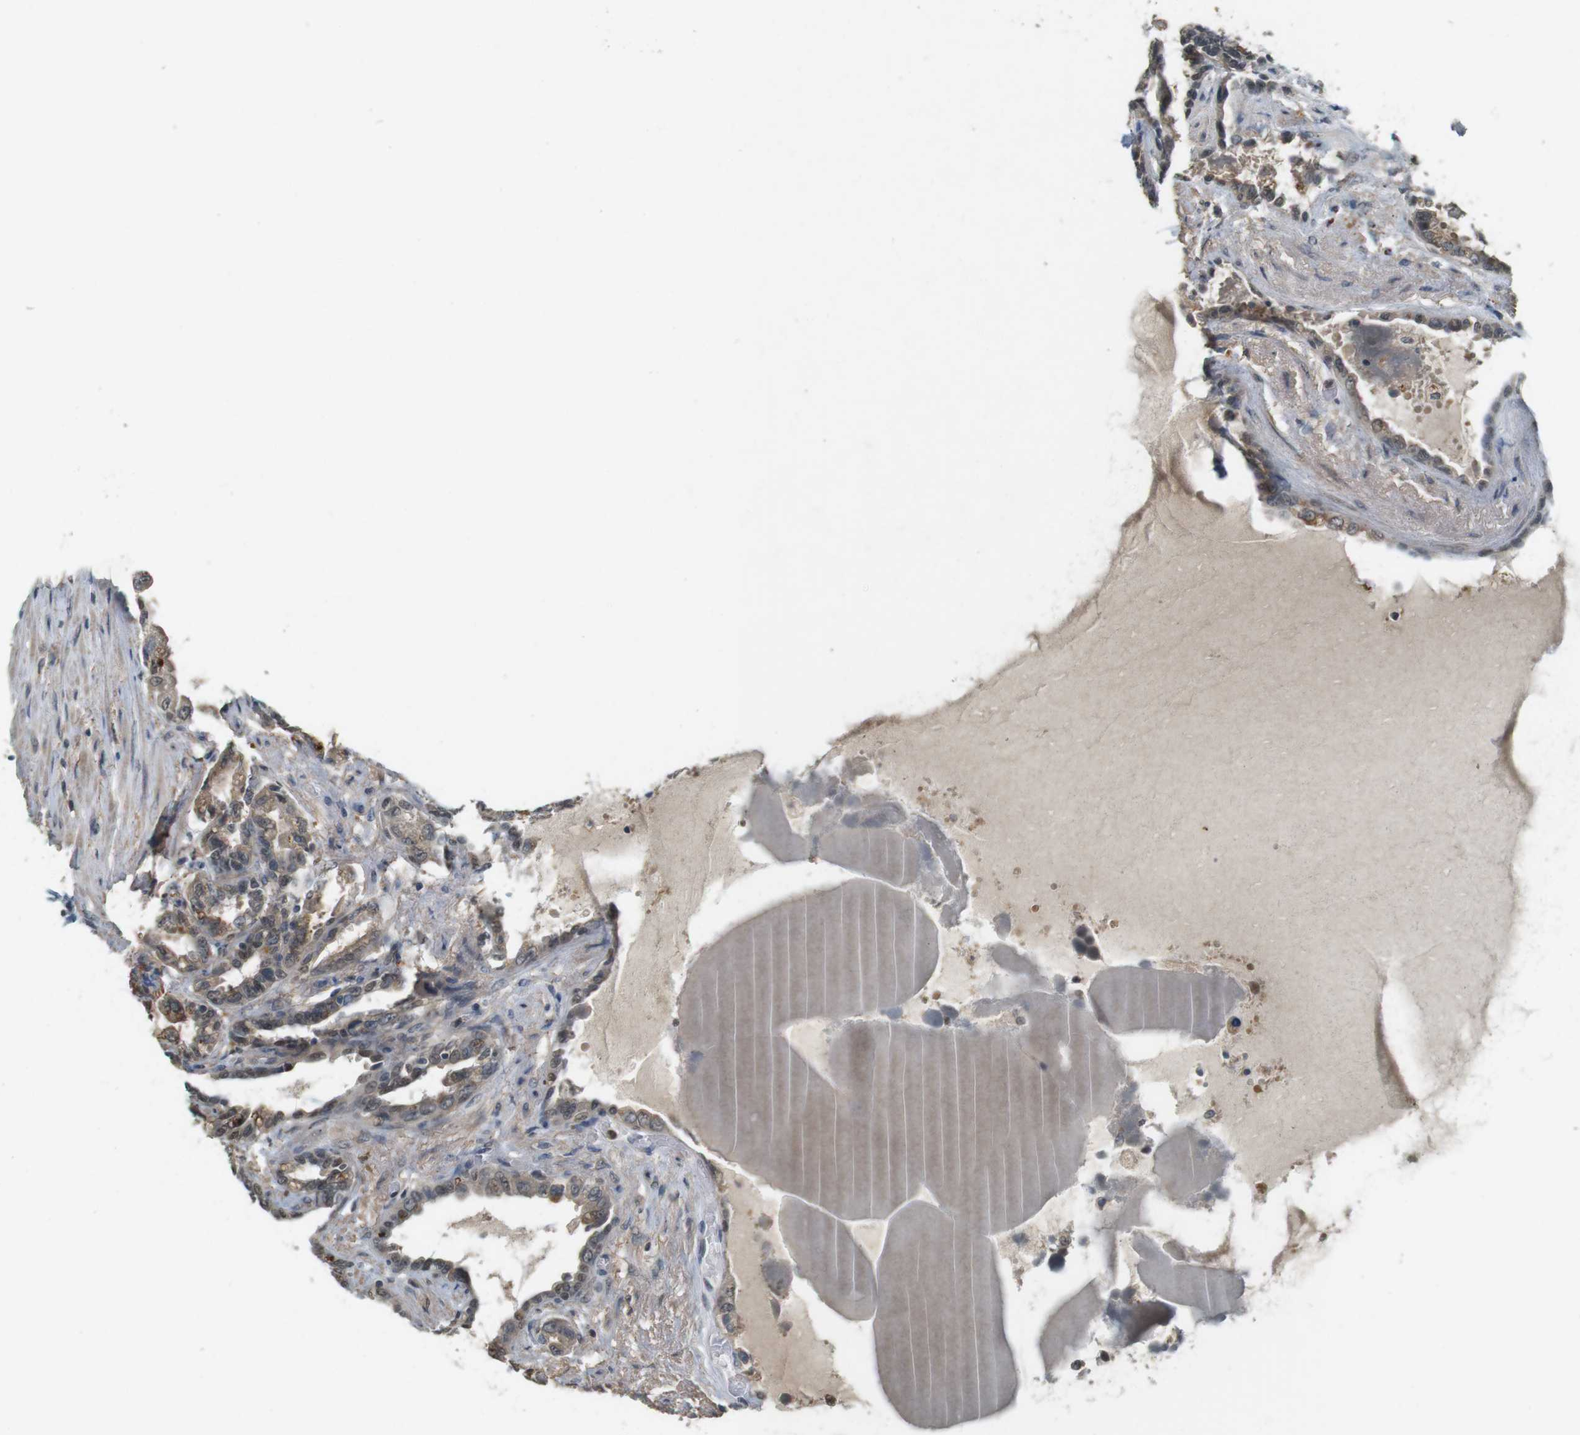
{"staining": {"intensity": "weak", "quantity": ">75%", "location": "cytoplasmic/membranous,nuclear"}, "tissue": "seminal vesicle", "cell_type": "Glandular cells", "image_type": "normal", "snomed": [{"axis": "morphology", "description": "Normal tissue, NOS"}, {"axis": "topography", "description": "Seminal veicle"}], "caption": "Immunohistochemistry histopathology image of unremarkable human seminal vesicle stained for a protein (brown), which displays low levels of weak cytoplasmic/membranous,nuclear staining in about >75% of glandular cells.", "gene": "CDK14", "patient": {"sex": "male", "age": 61}}